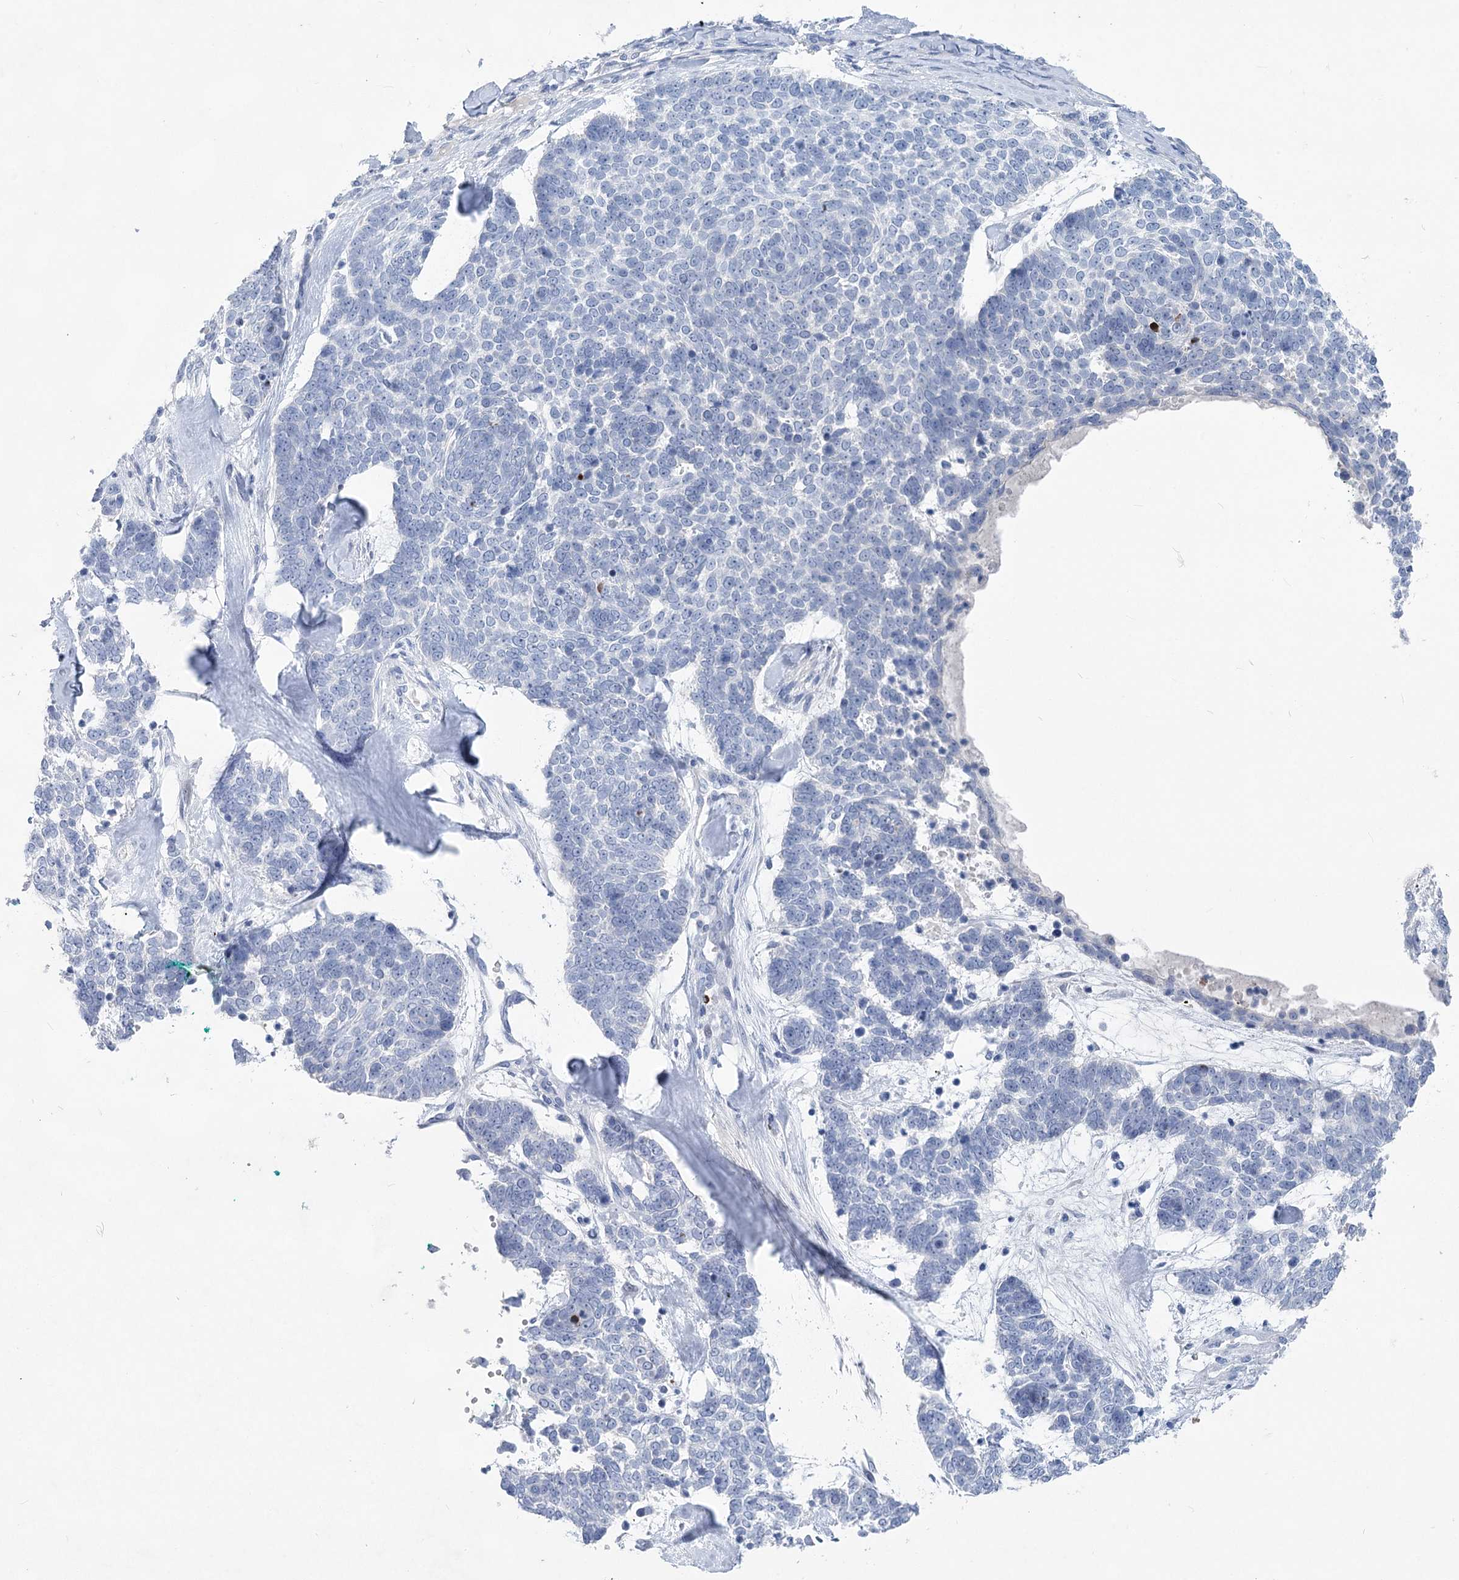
{"staining": {"intensity": "negative", "quantity": "none", "location": "none"}, "tissue": "skin cancer", "cell_type": "Tumor cells", "image_type": "cancer", "snomed": [{"axis": "morphology", "description": "Basal cell carcinoma"}, {"axis": "topography", "description": "Skin"}], "caption": "High power microscopy micrograph of an IHC image of basal cell carcinoma (skin), revealing no significant expression in tumor cells.", "gene": "WDR74", "patient": {"sex": "female", "age": 81}}